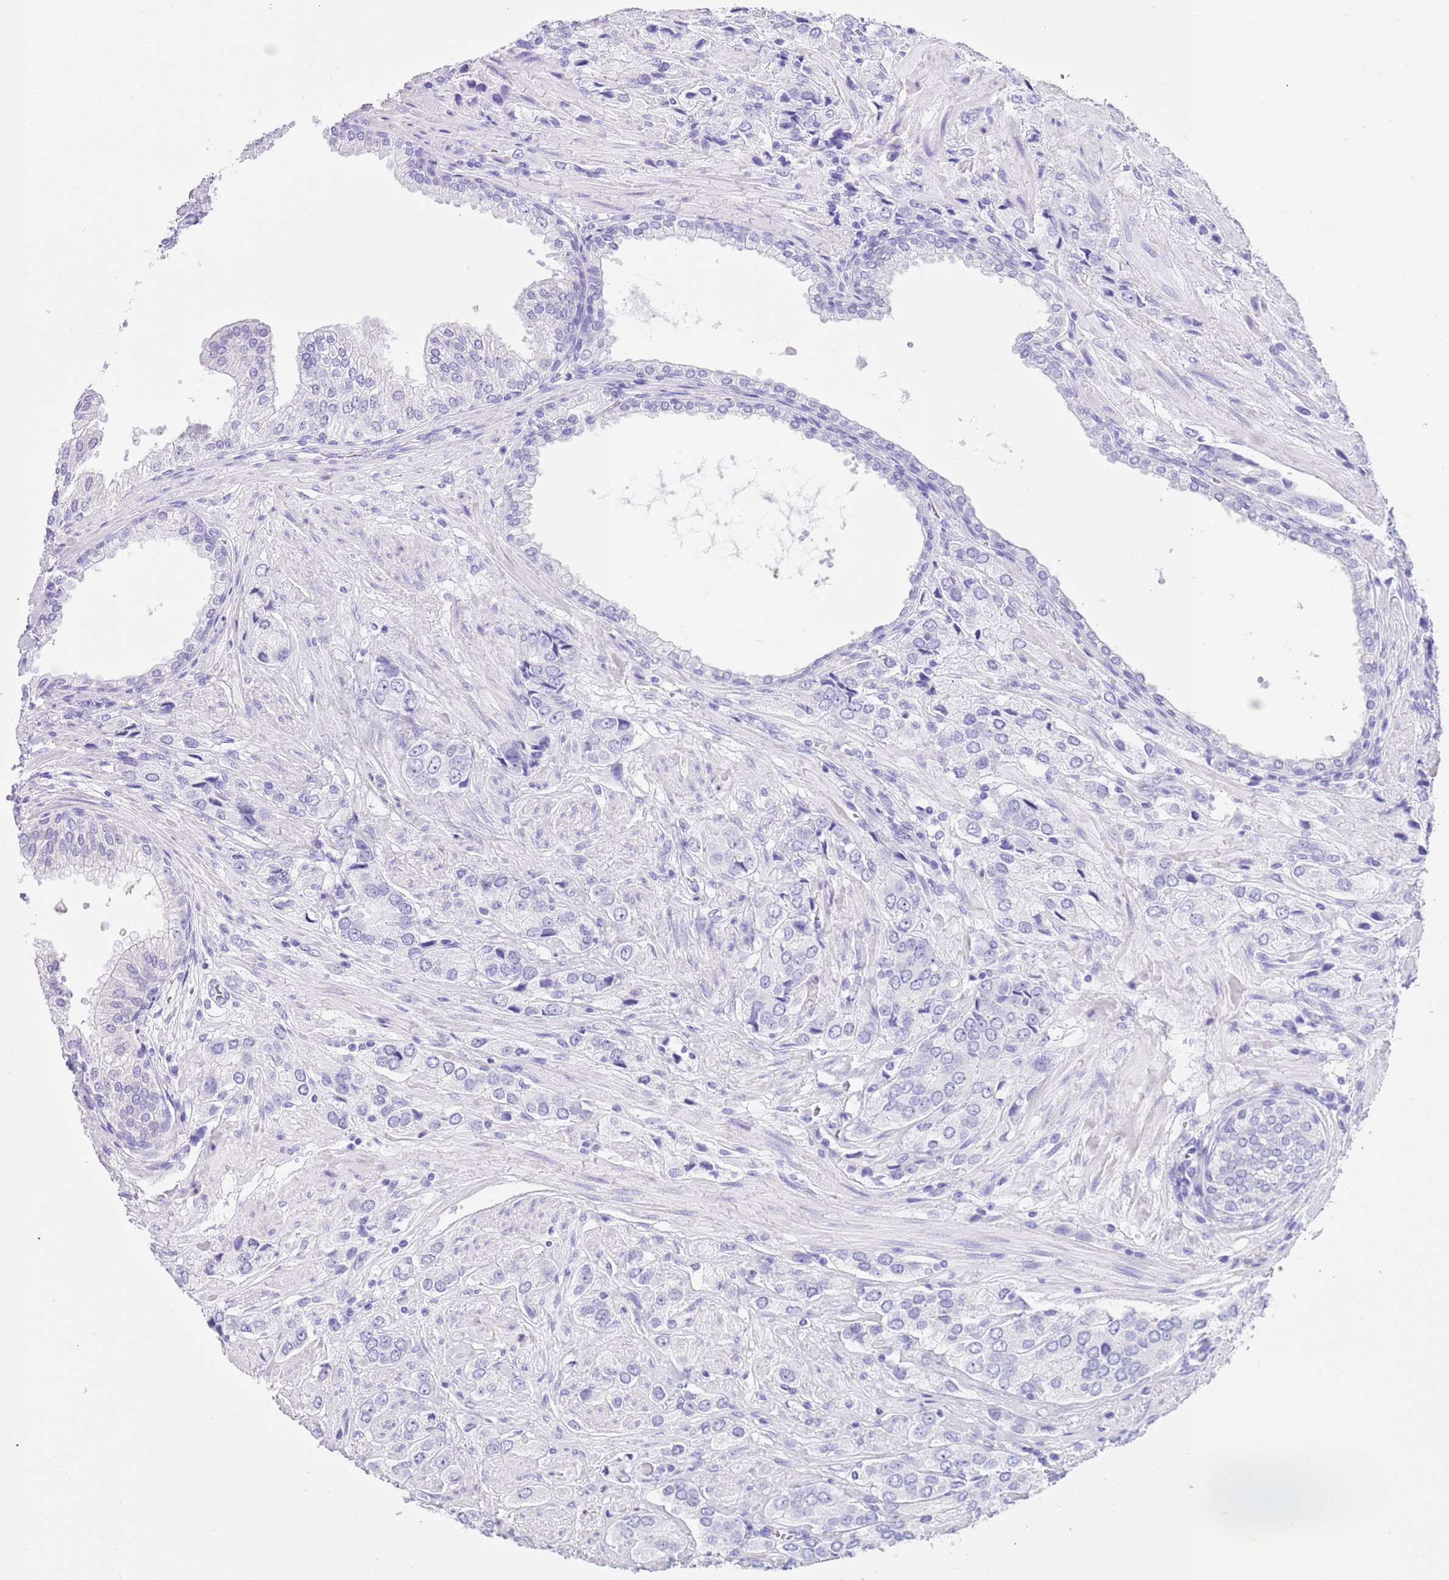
{"staining": {"intensity": "negative", "quantity": "none", "location": "none"}, "tissue": "prostate cancer", "cell_type": "Tumor cells", "image_type": "cancer", "snomed": [{"axis": "morphology", "description": "Adenocarcinoma, High grade"}, {"axis": "topography", "description": "Prostate and seminal vesicle, NOS"}], "caption": "This is an IHC image of human adenocarcinoma (high-grade) (prostate). There is no staining in tumor cells.", "gene": "TMEM185B", "patient": {"sex": "male", "age": 64}}